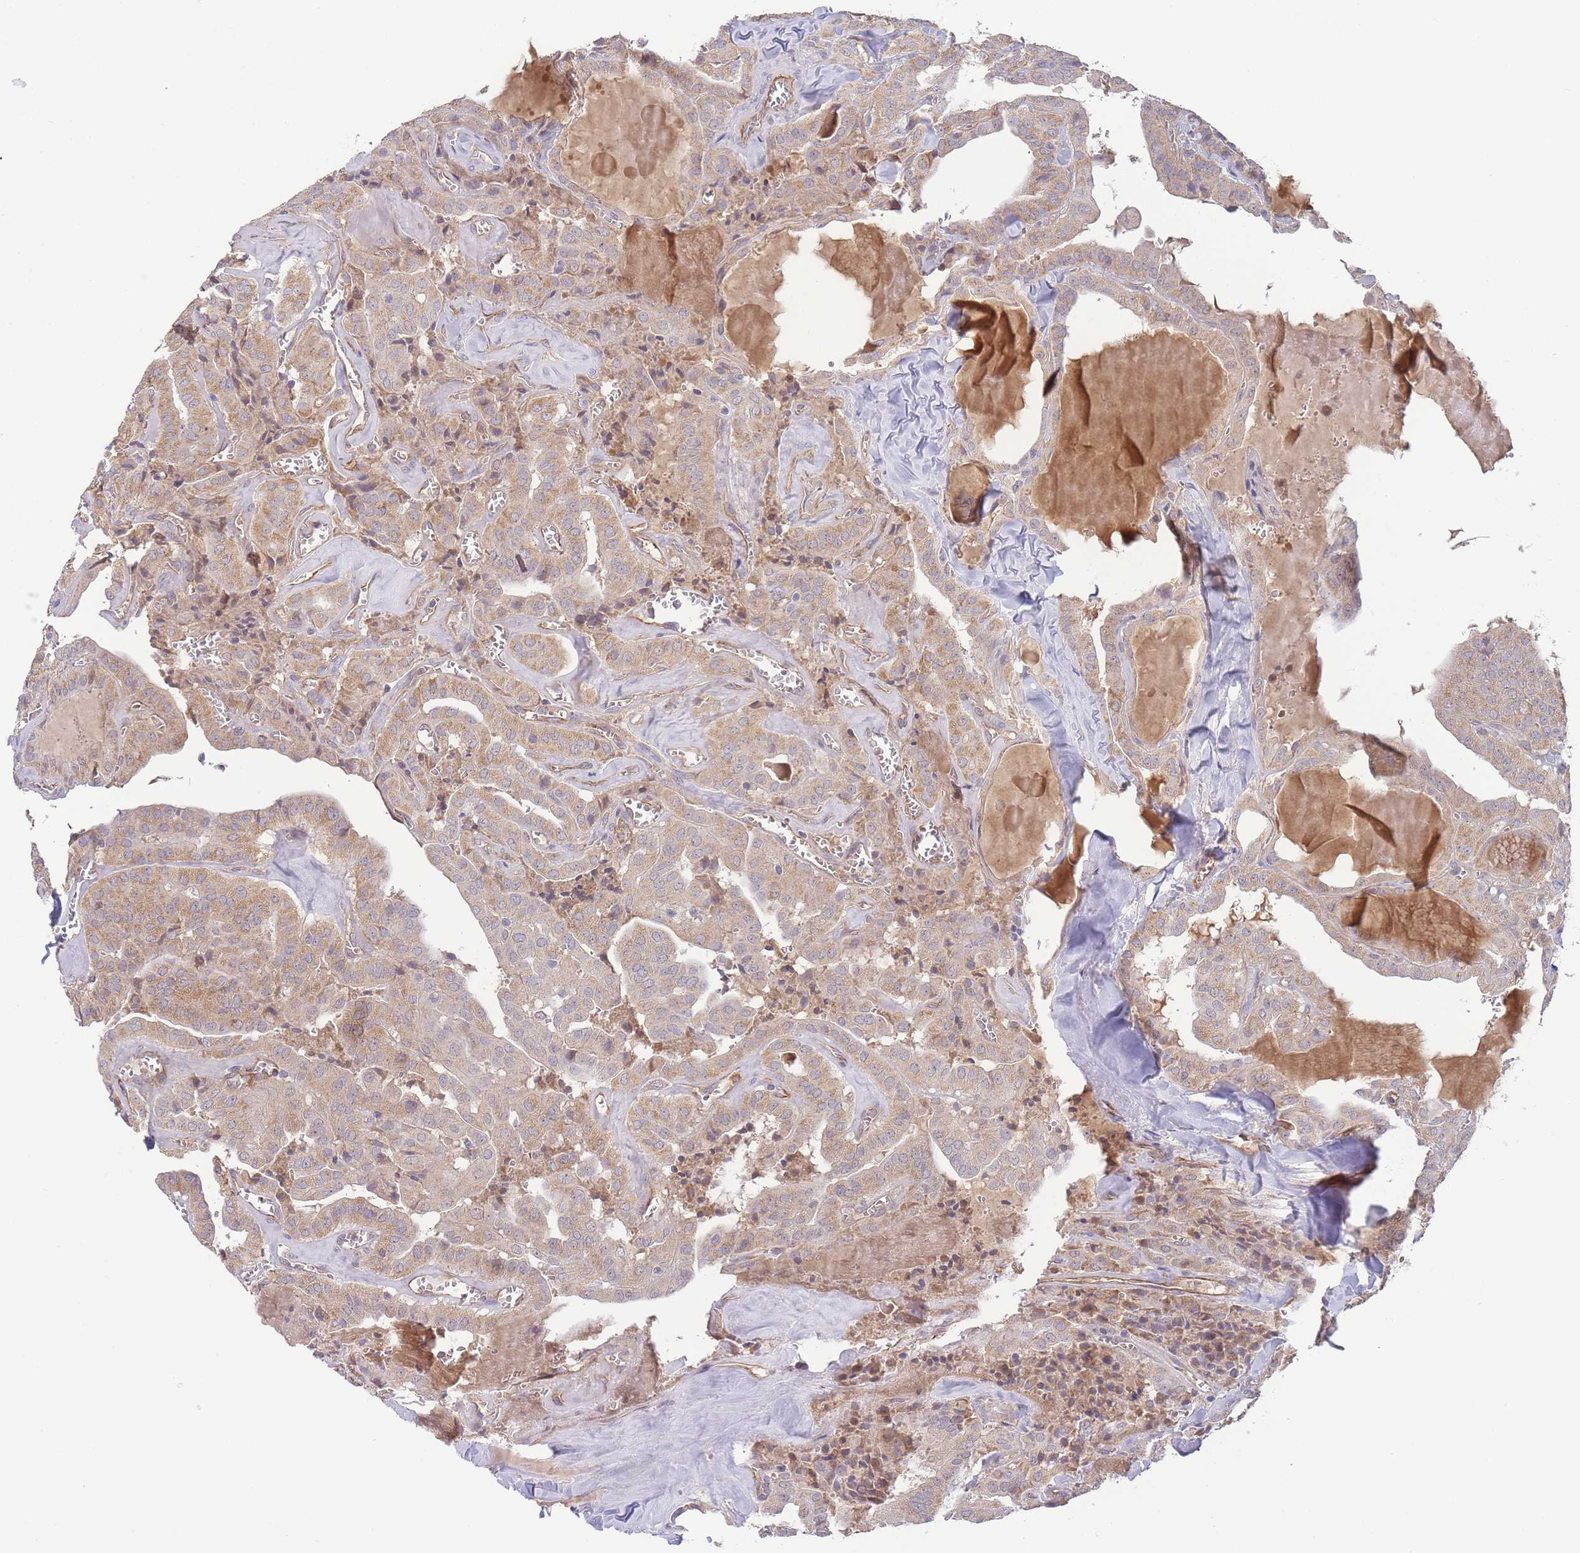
{"staining": {"intensity": "weak", "quantity": ">75%", "location": "cytoplasmic/membranous"}, "tissue": "thyroid cancer", "cell_type": "Tumor cells", "image_type": "cancer", "snomed": [{"axis": "morphology", "description": "Papillary adenocarcinoma, NOS"}, {"axis": "topography", "description": "Thyroid gland"}], "caption": "Immunohistochemistry (IHC) histopathology image of neoplastic tissue: human thyroid cancer stained using IHC displays low levels of weak protein expression localized specifically in the cytoplasmic/membranous of tumor cells, appearing as a cytoplasmic/membranous brown color.", "gene": "NDUFAF5", "patient": {"sex": "male", "age": 52}}